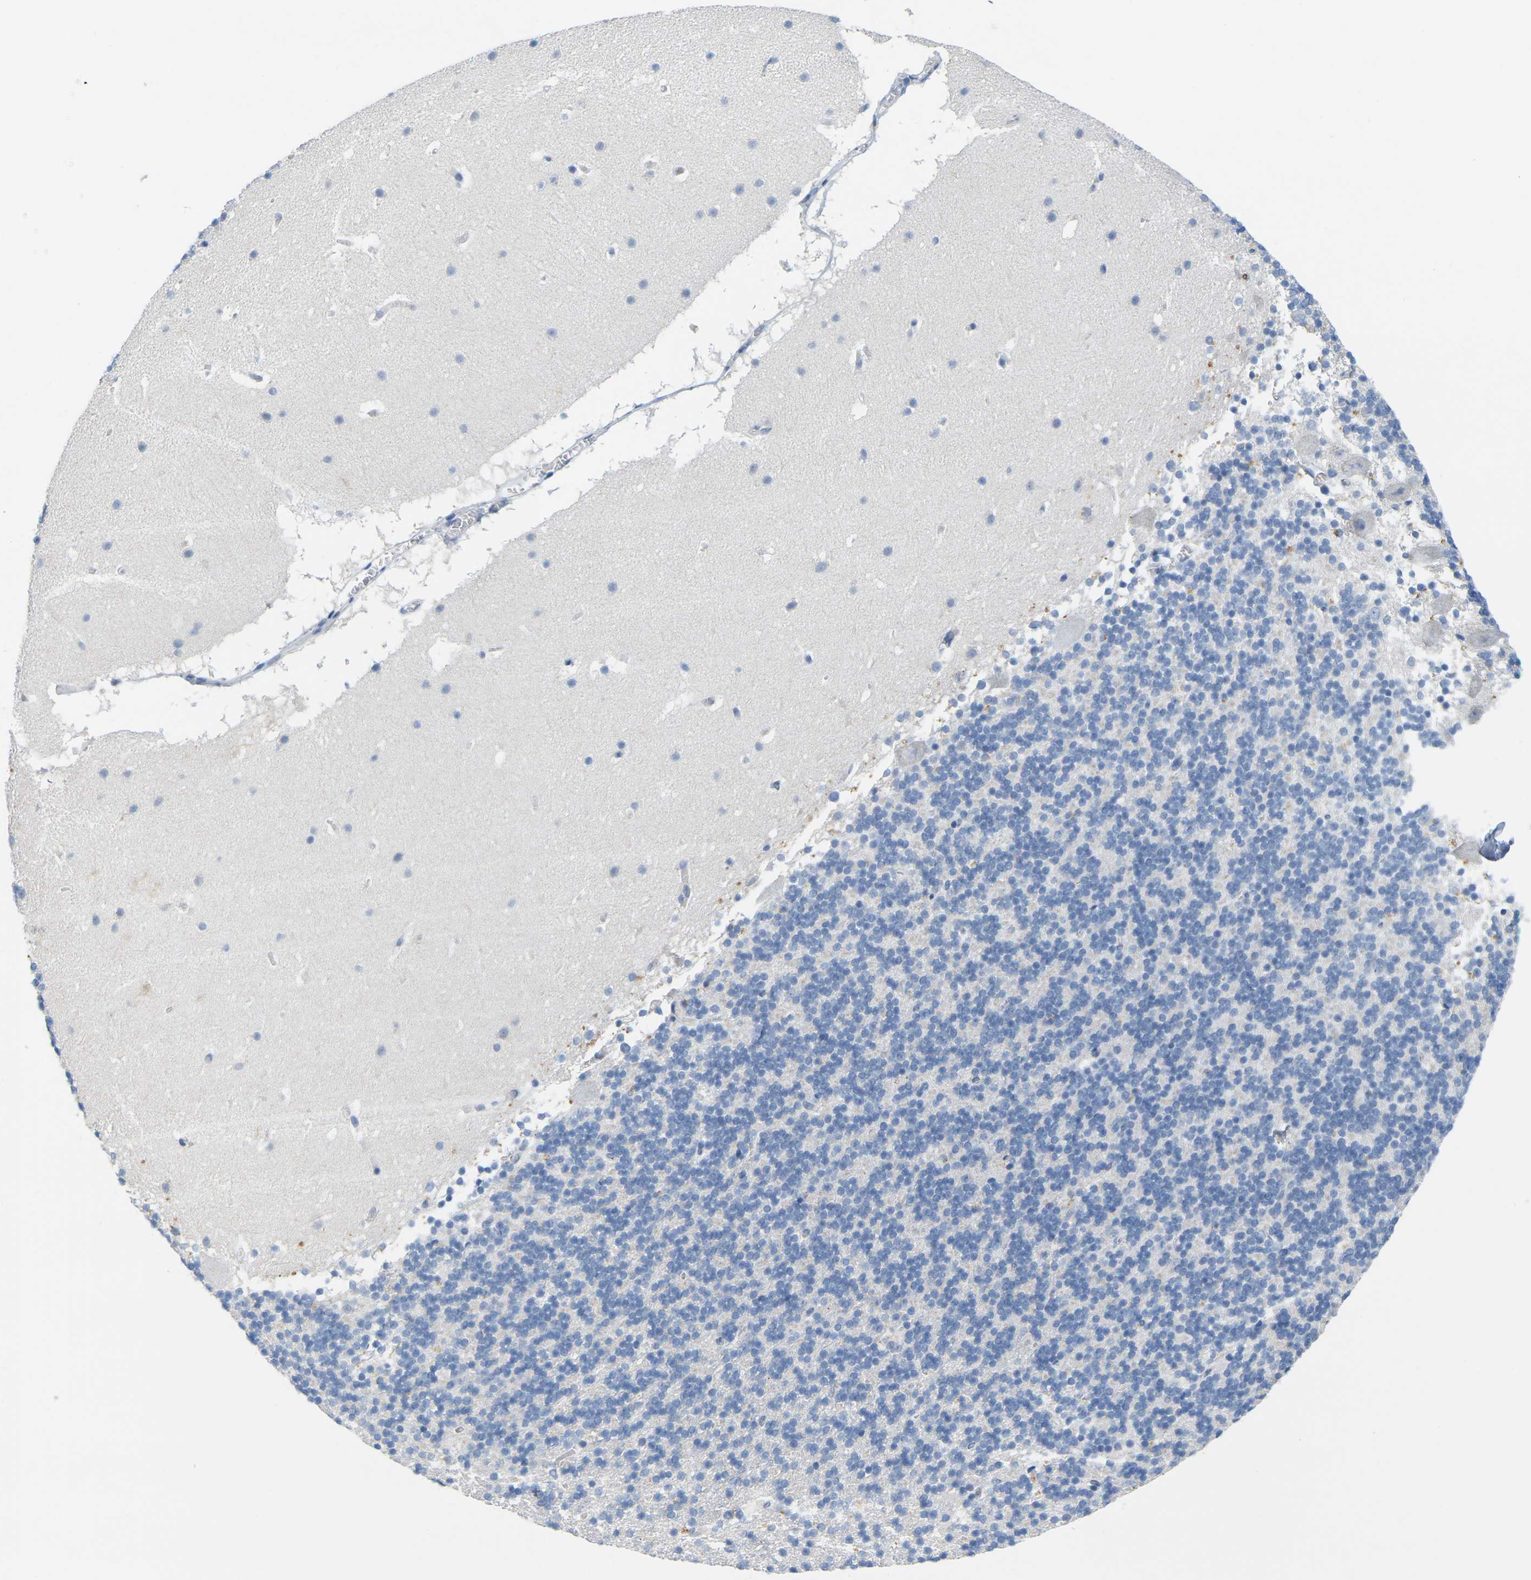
{"staining": {"intensity": "negative", "quantity": "none", "location": "none"}, "tissue": "cerebellum", "cell_type": "Cells in granular layer", "image_type": "normal", "snomed": [{"axis": "morphology", "description": "Normal tissue, NOS"}, {"axis": "topography", "description": "Cerebellum"}], "caption": "An immunohistochemistry (IHC) photomicrograph of benign cerebellum is shown. There is no staining in cells in granular layer of cerebellum.", "gene": "CDK2", "patient": {"sex": "male", "age": 45}}